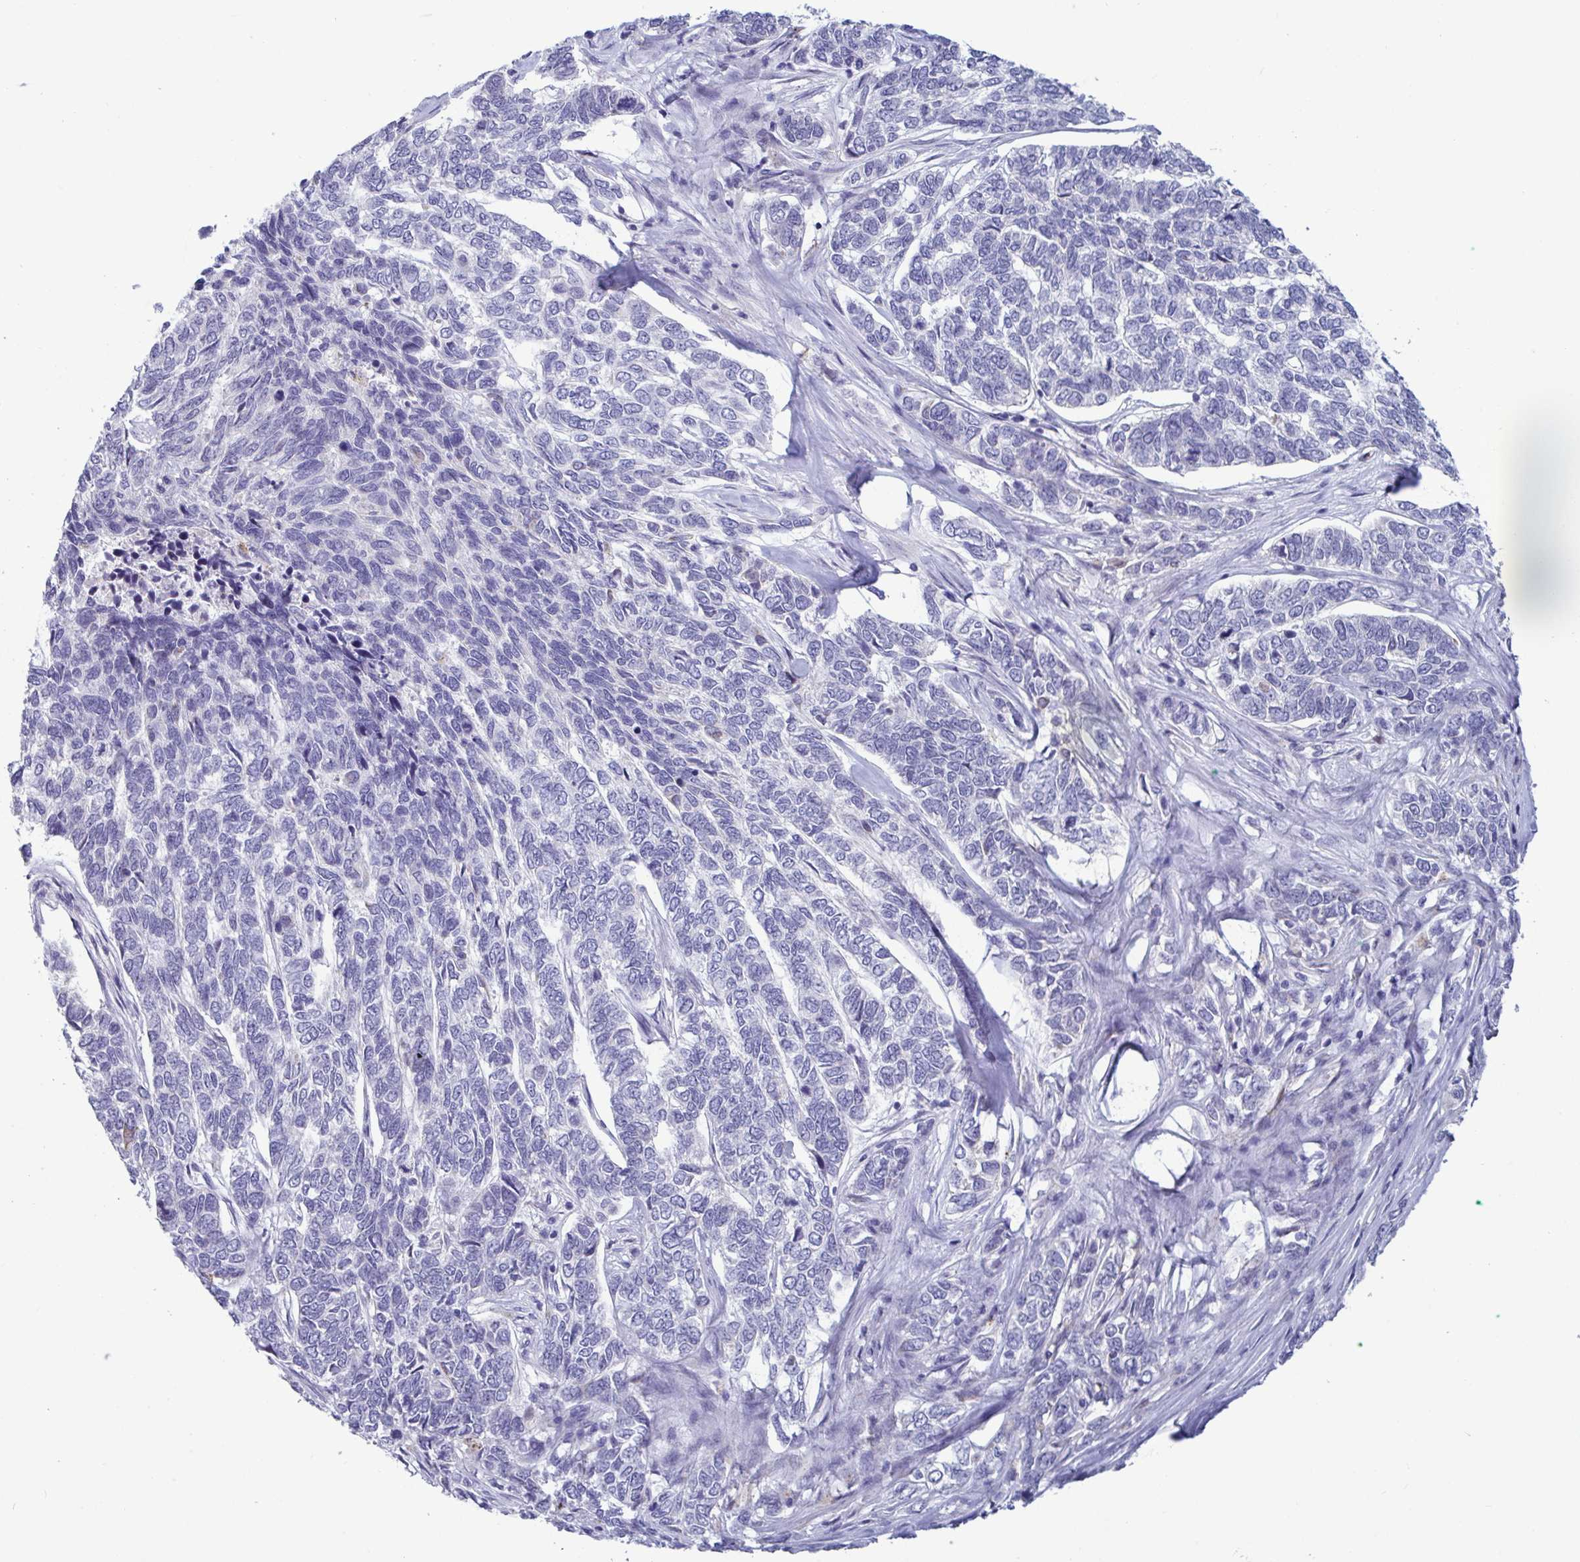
{"staining": {"intensity": "negative", "quantity": "none", "location": "none"}, "tissue": "skin cancer", "cell_type": "Tumor cells", "image_type": "cancer", "snomed": [{"axis": "morphology", "description": "Basal cell carcinoma"}, {"axis": "topography", "description": "Skin"}], "caption": "A high-resolution histopathology image shows immunohistochemistry (IHC) staining of basal cell carcinoma (skin), which displays no significant expression in tumor cells. (DAB immunohistochemistry, high magnification).", "gene": "TAS2R38", "patient": {"sex": "female", "age": 65}}